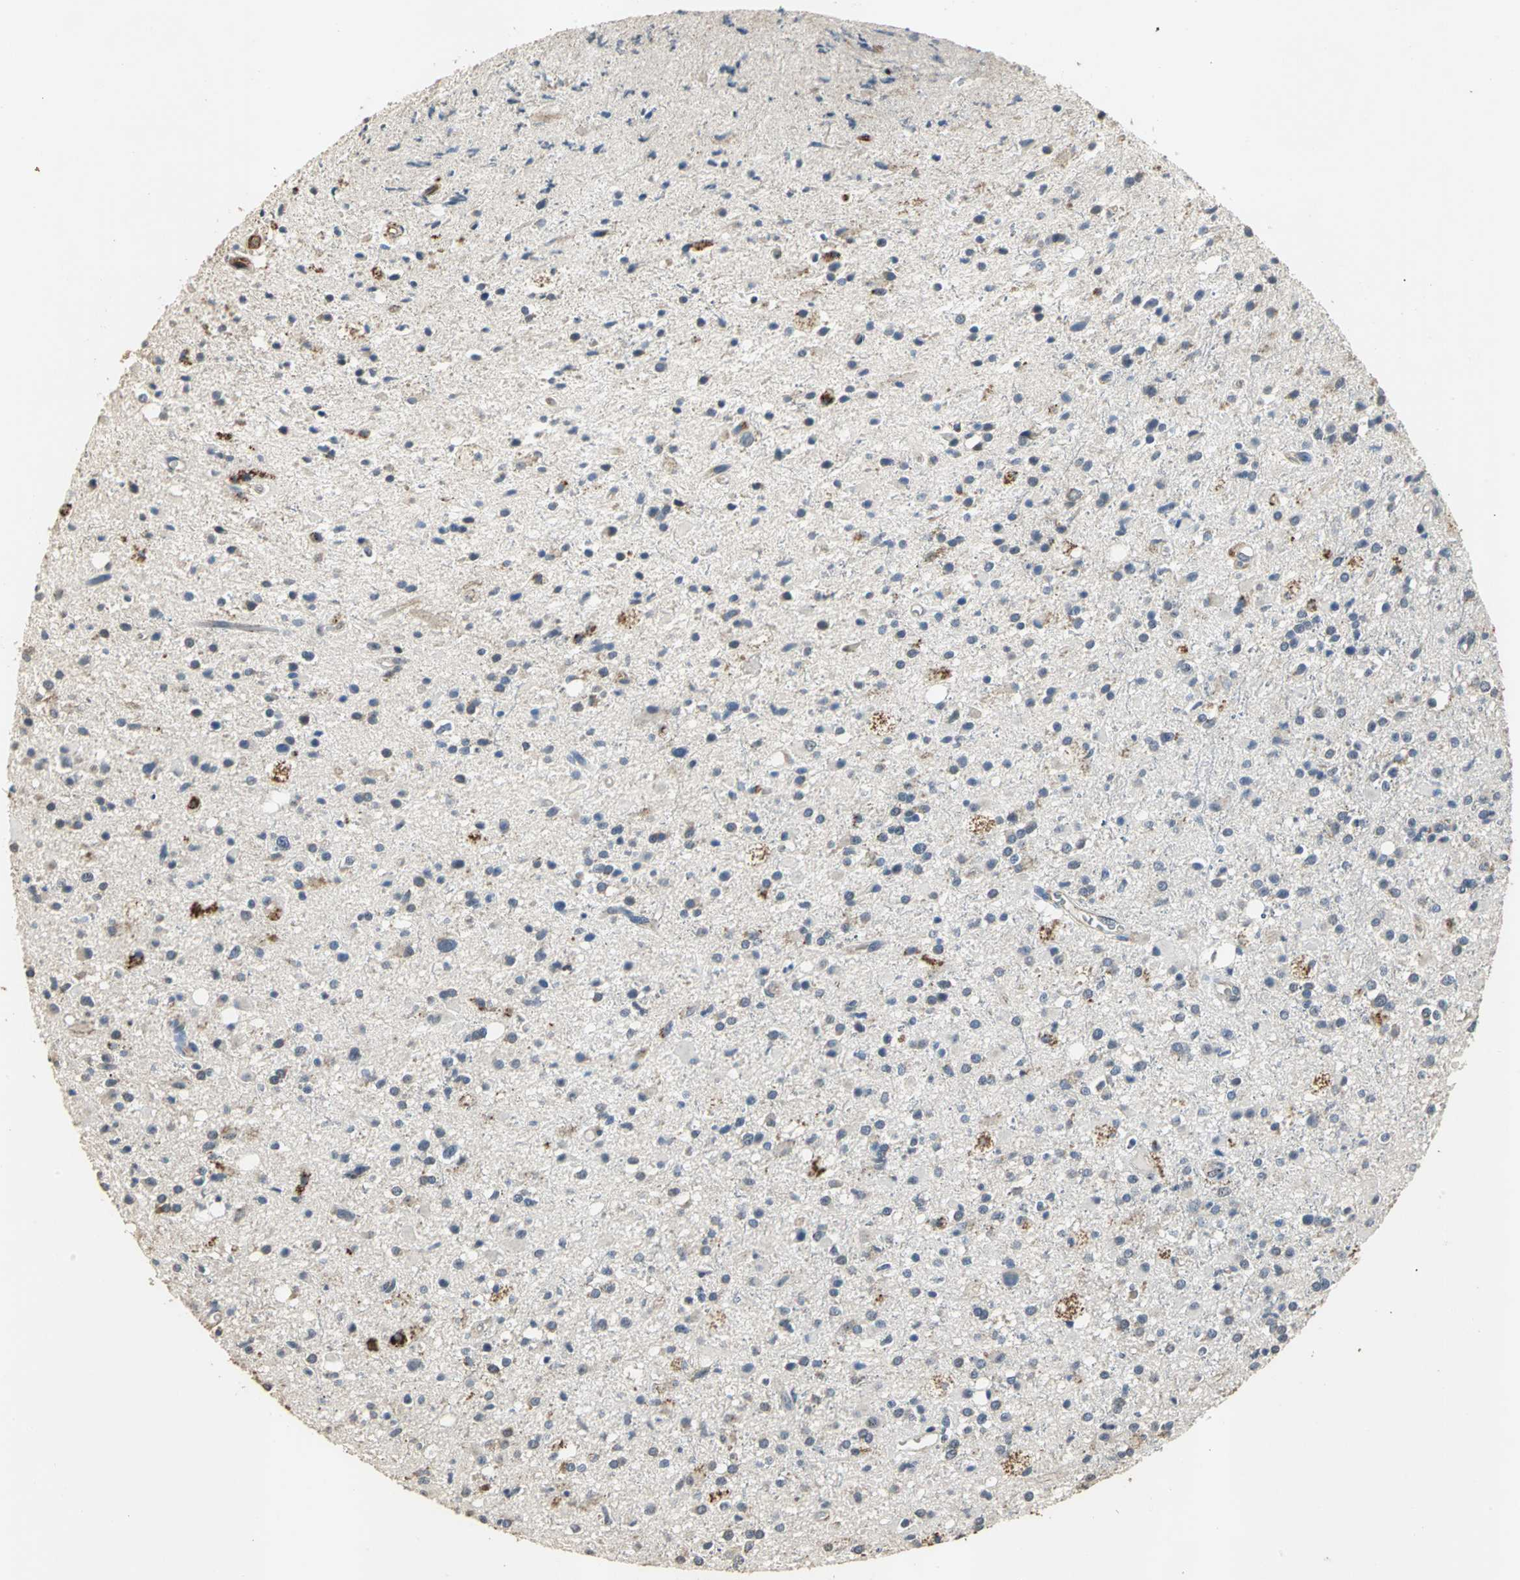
{"staining": {"intensity": "negative", "quantity": "none", "location": "none"}, "tissue": "glioma", "cell_type": "Tumor cells", "image_type": "cancer", "snomed": [{"axis": "morphology", "description": "Glioma, malignant, High grade"}, {"axis": "topography", "description": "Brain"}], "caption": "Protein analysis of glioma shows no significant staining in tumor cells.", "gene": "OCLN", "patient": {"sex": "male", "age": 33}}